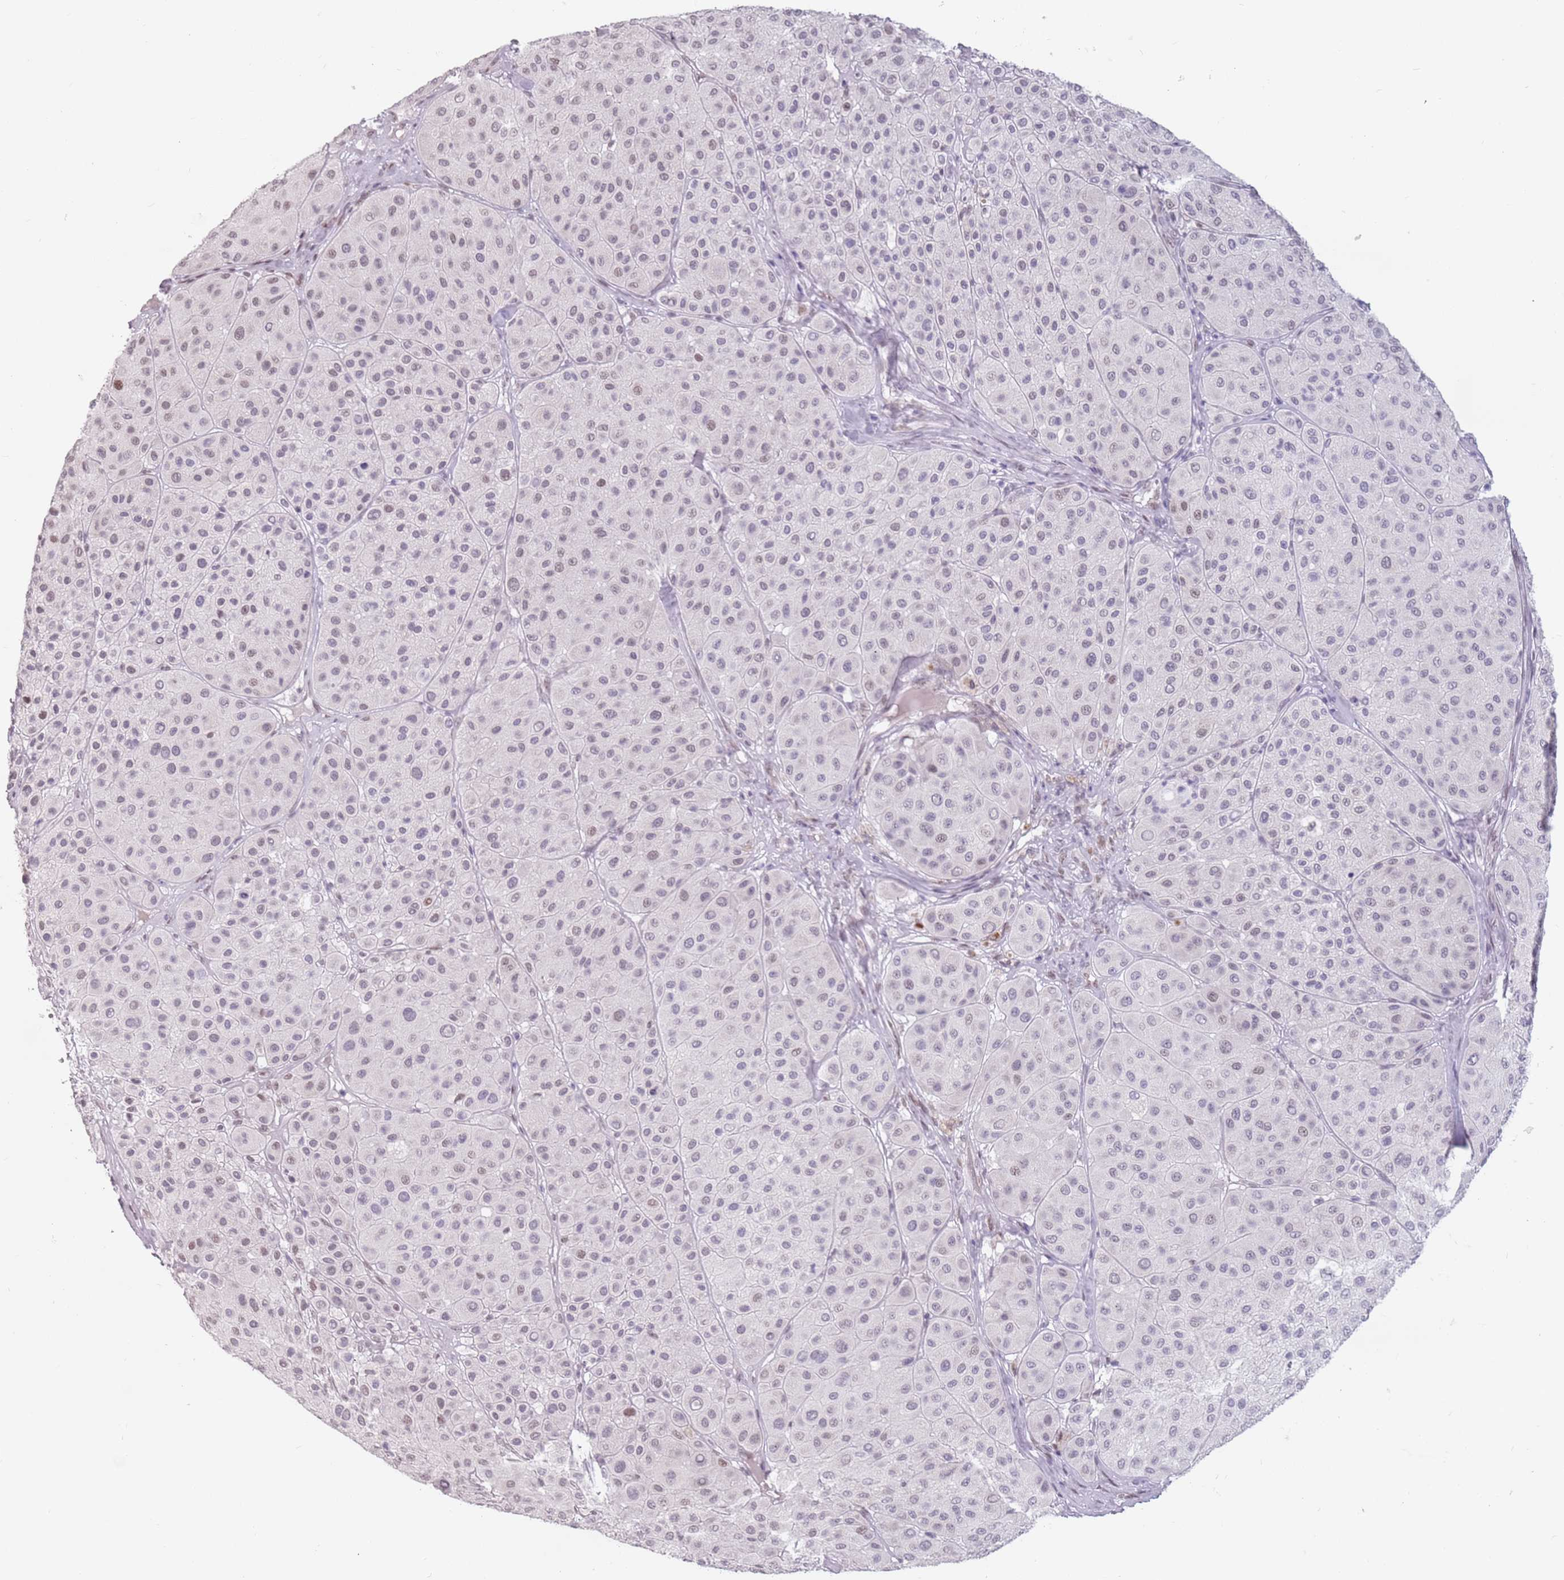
{"staining": {"intensity": "weak", "quantity": "25%-75%", "location": "nuclear"}, "tissue": "melanoma", "cell_type": "Tumor cells", "image_type": "cancer", "snomed": [{"axis": "morphology", "description": "Malignant melanoma, Metastatic site"}, {"axis": "topography", "description": "Smooth muscle"}], "caption": "Immunohistochemical staining of melanoma exhibits low levels of weak nuclear staining in about 25%-75% of tumor cells.", "gene": "PTCHD1", "patient": {"sex": "male", "age": 41}}